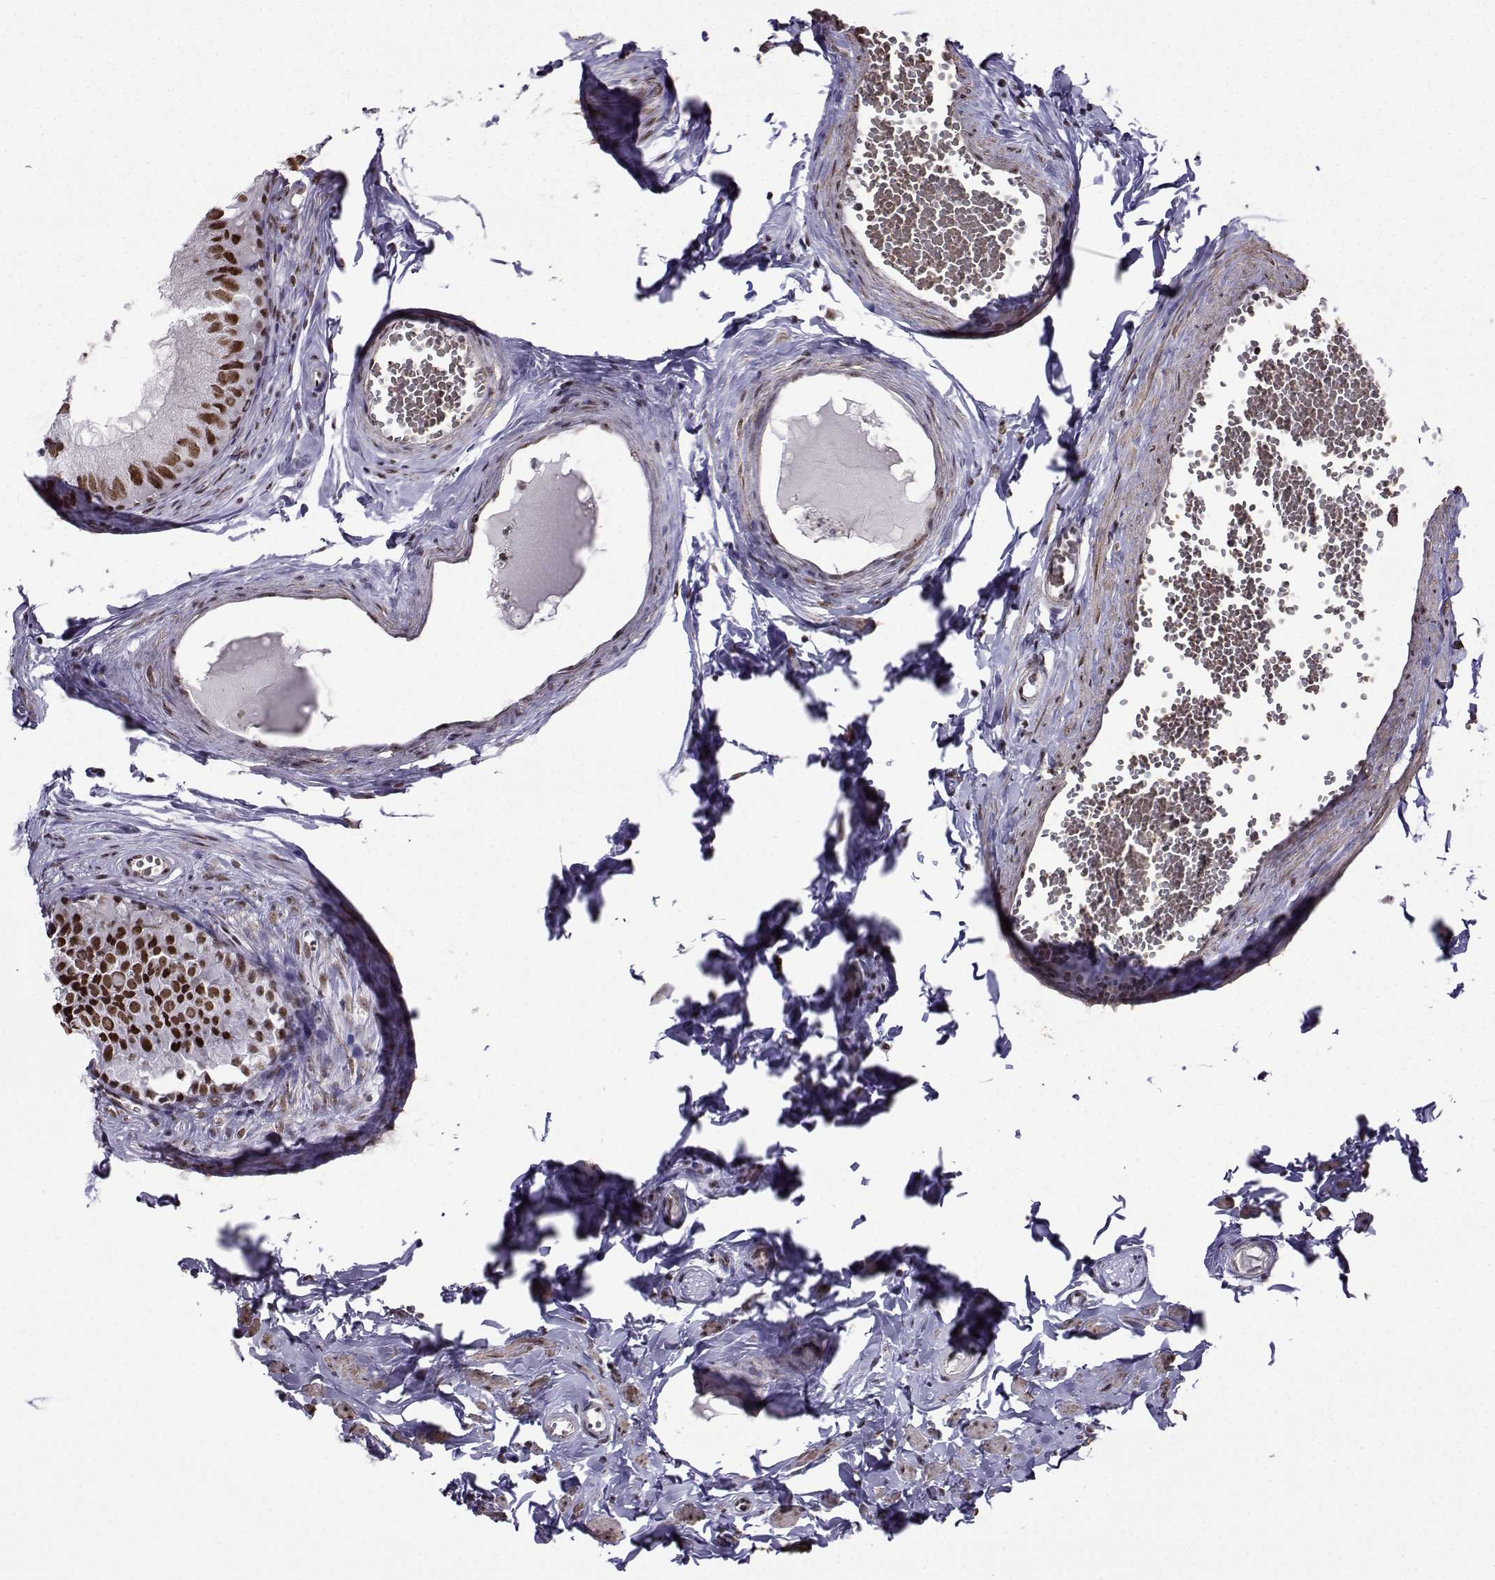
{"staining": {"intensity": "strong", "quantity": ">75%", "location": "nuclear"}, "tissue": "epididymis", "cell_type": "Glandular cells", "image_type": "normal", "snomed": [{"axis": "morphology", "description": "Normal tissue, NOS"}, {"axis": "topography", "description": "Epididymis"}], "caption": "High-magnification brightfield microscopy of benign epididymis stained with DAB (brown) and counterstained with hematoxylin (blue). glandular cells exhibit strong nuclear expression is seen in approximately>75% of cells.", "gene": "CCNK", "patient": {"sex": "male", "age": 45}}